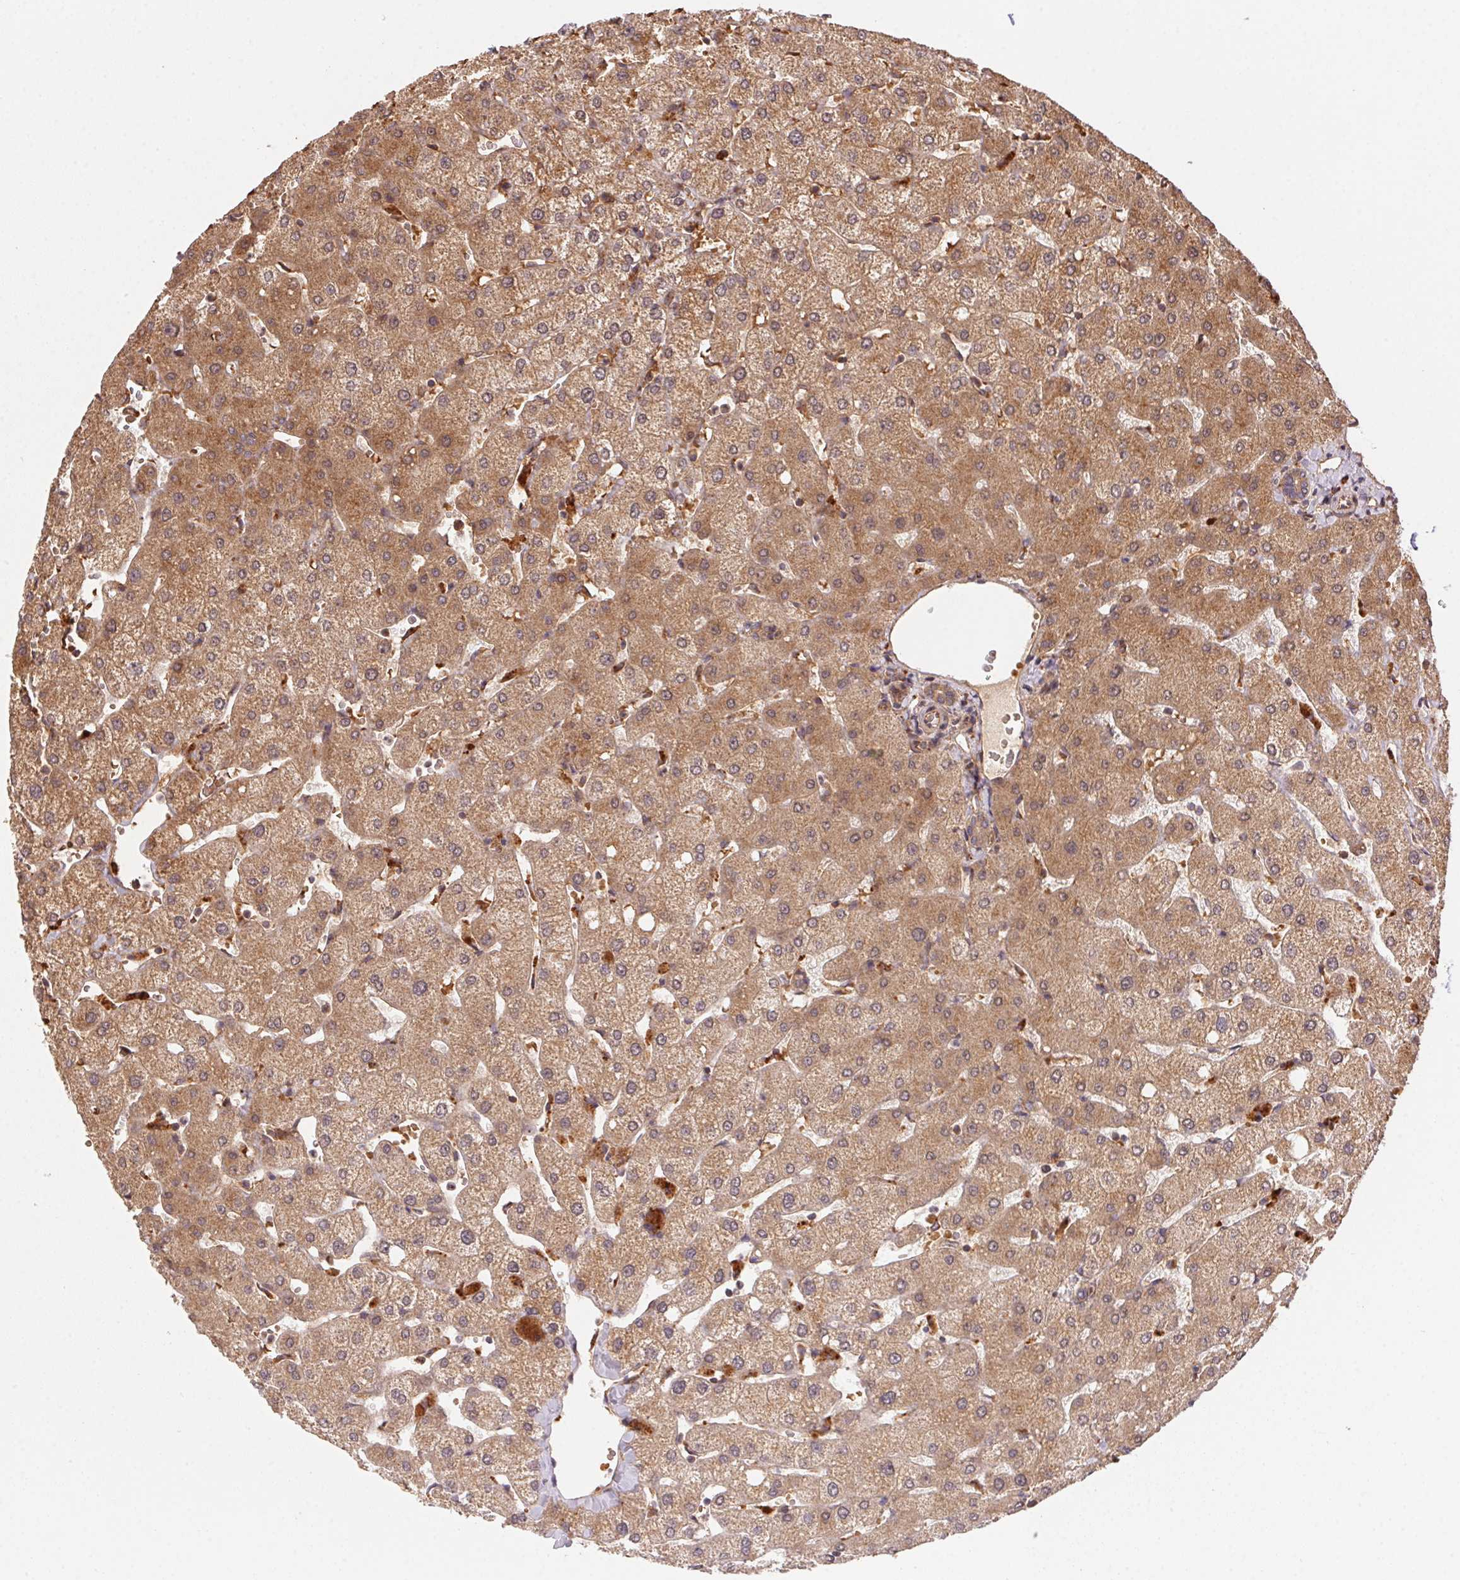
{"staining": {"intensity": "weak", "quantity": ">75%", "location": "cytoplasmic/membranous"}, "tissue": "liver", "cell_type": "Cholangiocytes", "image_type": "normal", "snomed": [{"axis": "morphology", "description": "Normal tissue, NOS"}, {"axis": "topography", "description": "Liver"}], "caption": "IHC image of normal human liver stained for a protein (brown), which displays low levels of weak cytoplasmic/membranous positivity in approximately >75% of cholangiocytes.", "gene": "USE1", "patient": {"sex": "female", "age": 54}}